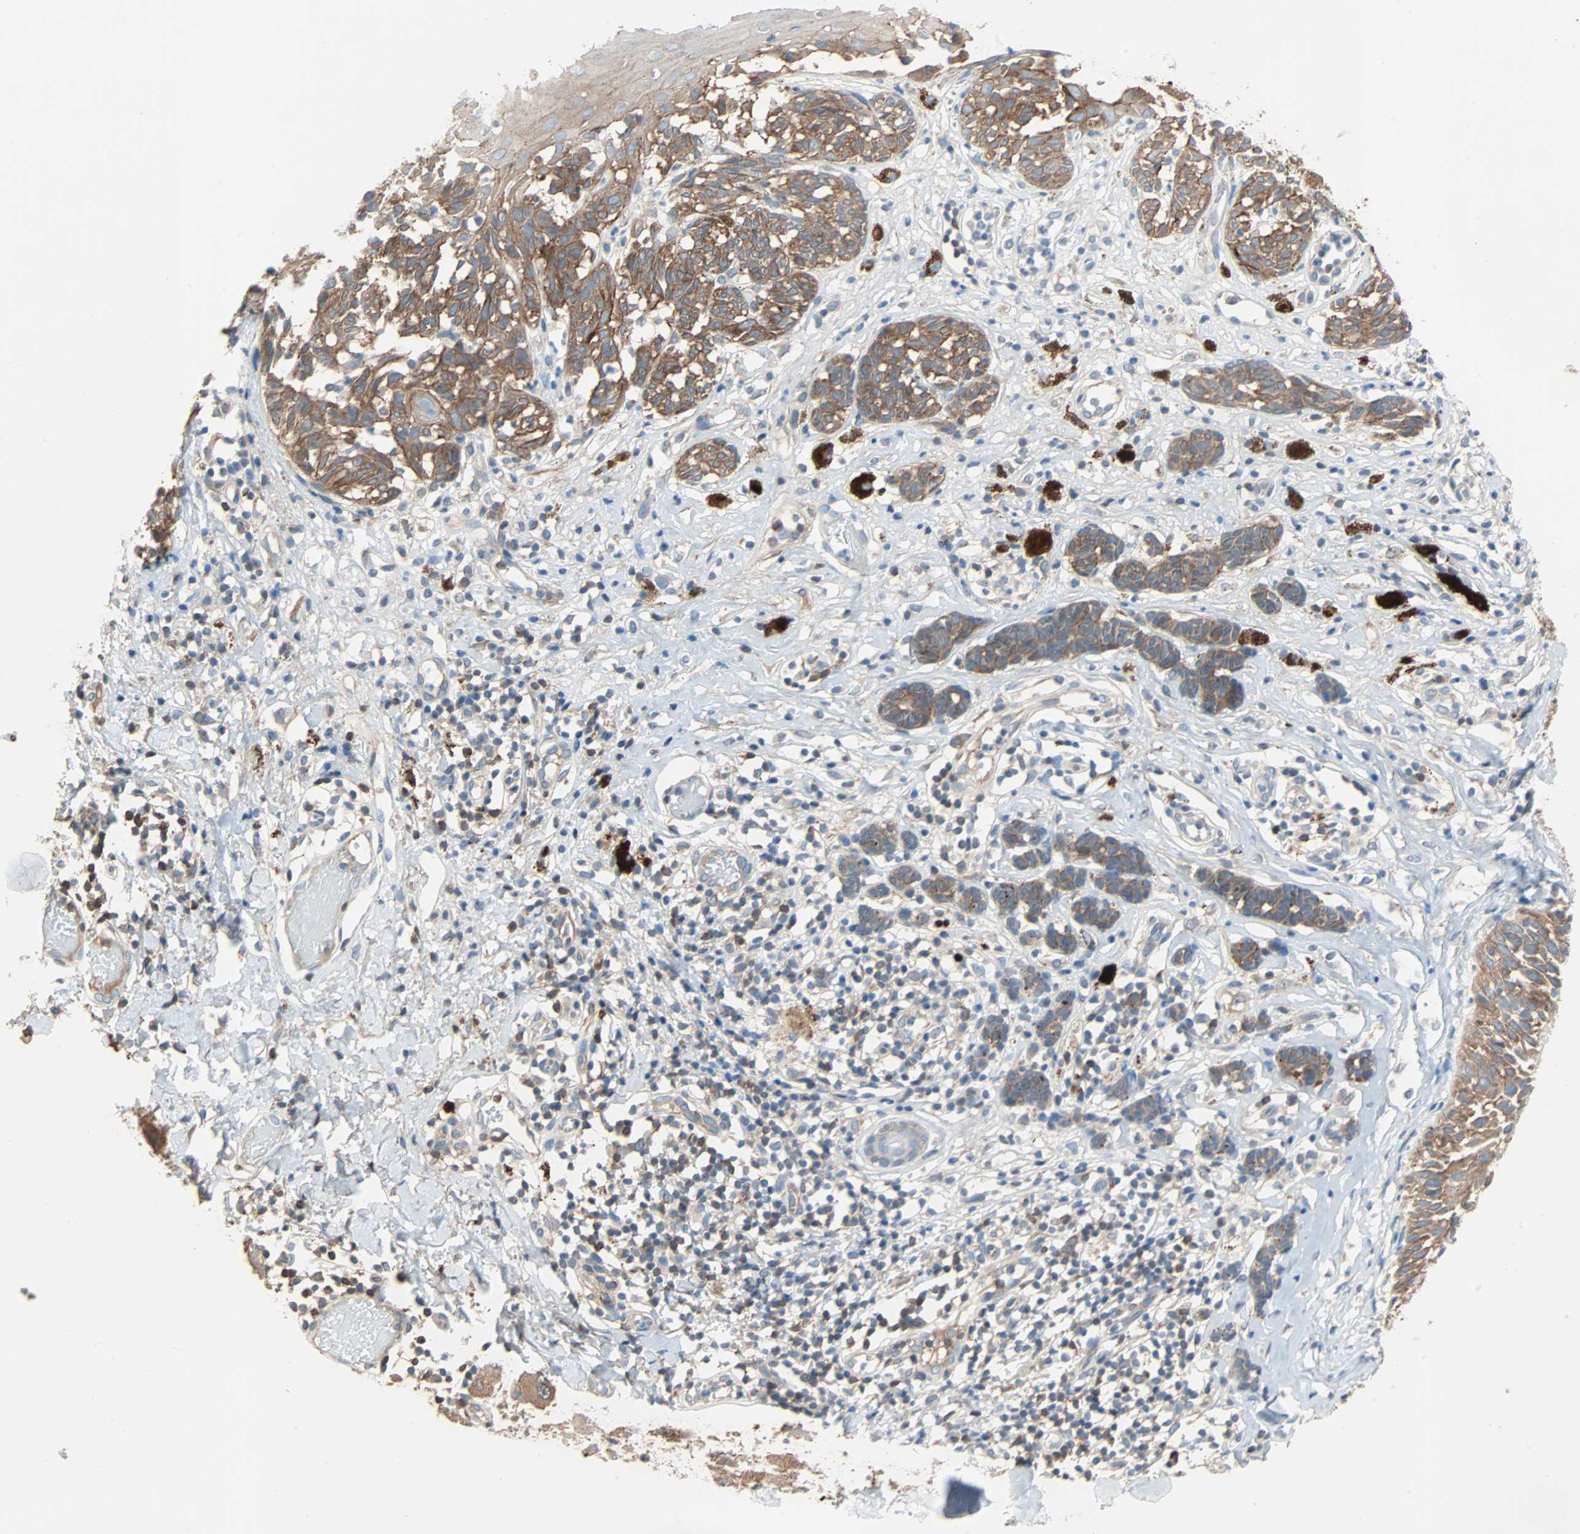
{"staining": {"intensity": "strong", "quantity": ">75%", "location": "cytoplasmic/membranous"}, "tissue": "melanoma", "cell_type": "Tumor cells", "image_type": "cancer", "snomed": [{"axis": "morphology", "description": "Malignant melanoma, NOS"}, {"axis": "topography", "description": "Skin"}], "caption": "Approximately >75% of tumor cells in human melanoma exhibit strong cytoplasmic/membranous protein expression as visualized by brown immunohistochemical staining.", "gene": "TNFRSF12A", "patient": {"sex": "male", "age": 64}}